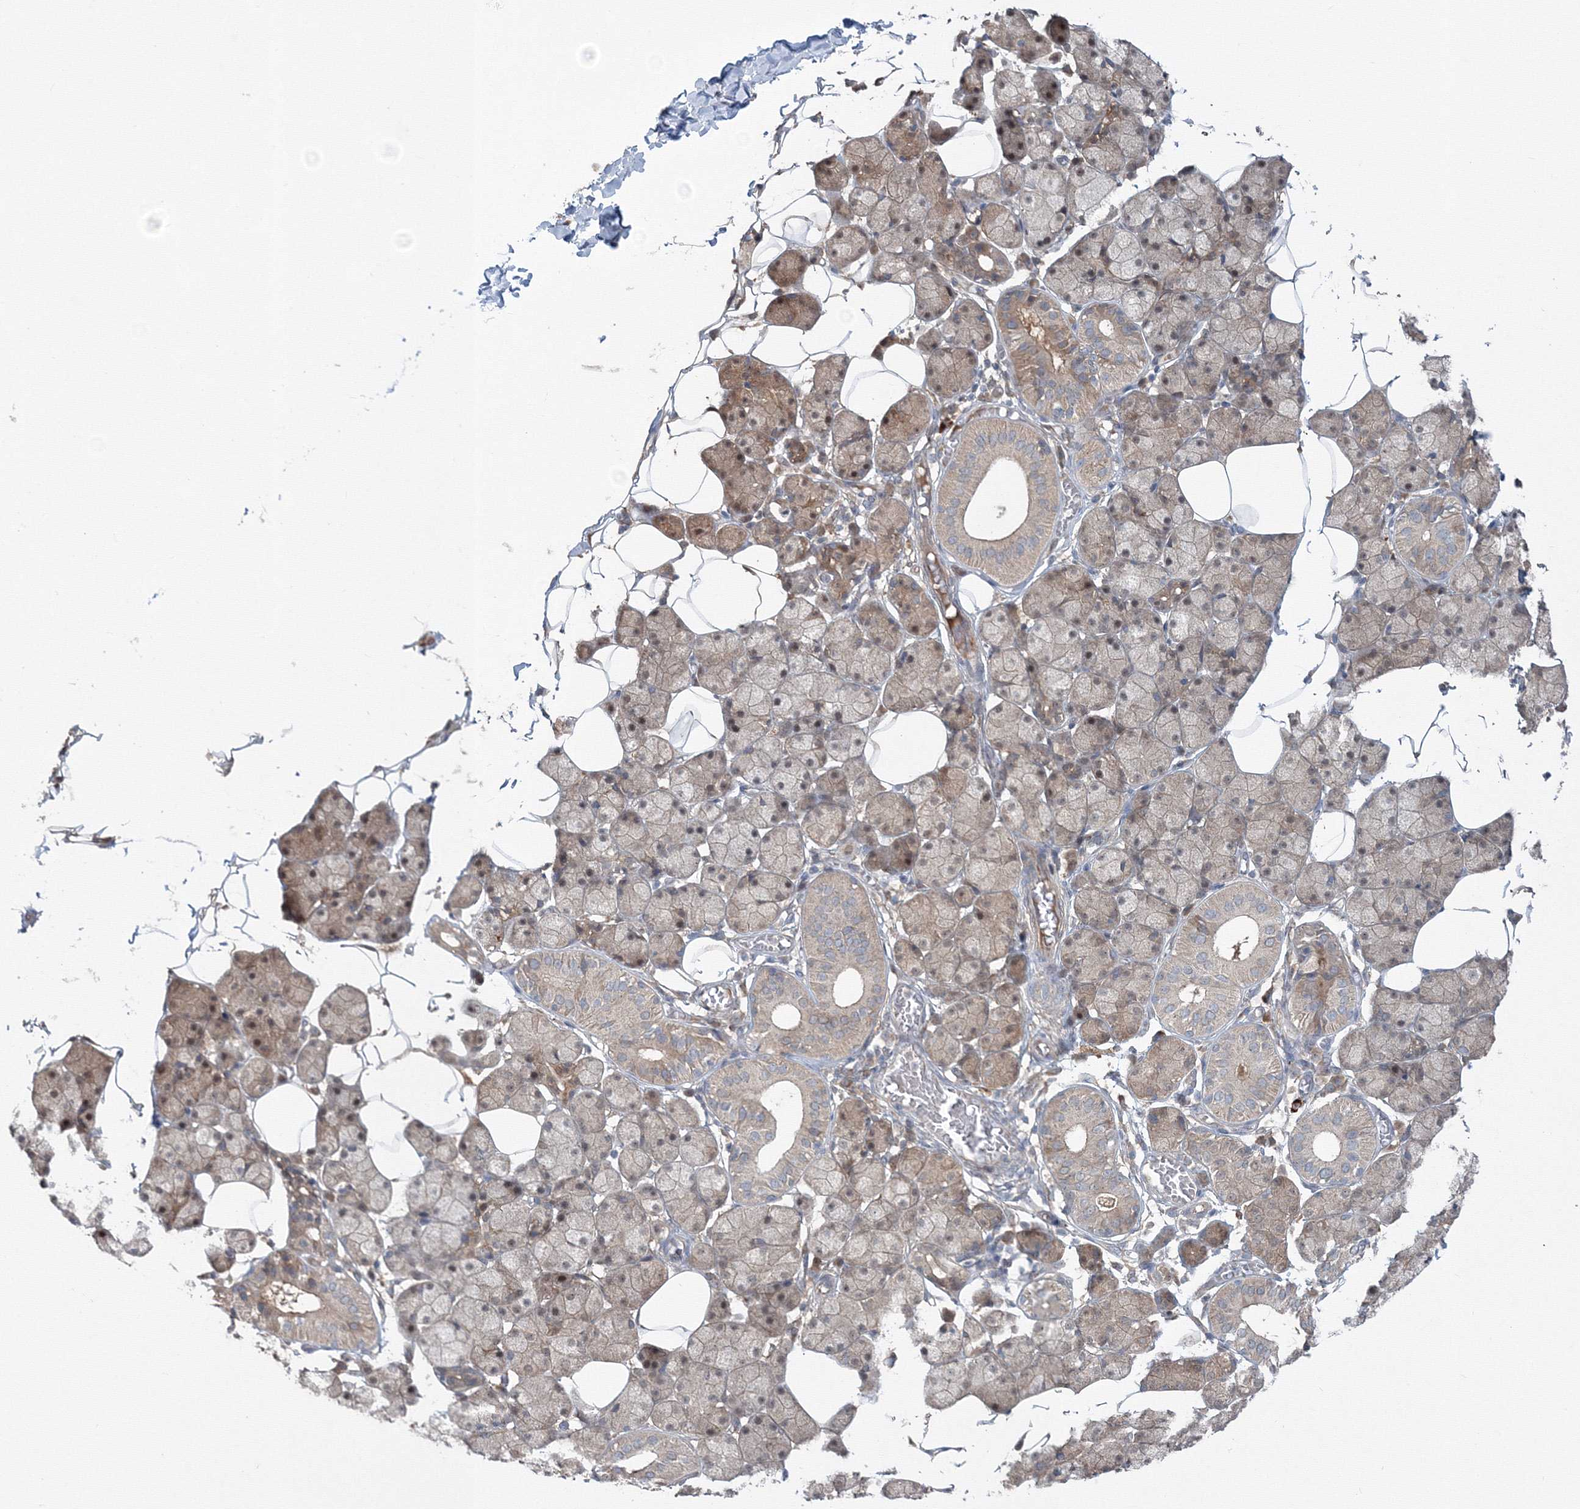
{"staining": {"intensity": "moderate", "quantity": ">75%", "location": "cytoplasmic/membranous,nuclear"}, "tissue": "salivary gland", "cell_type": "Glandular cells", "image_type": "normal", "snomed": [{"axis": "morphology", "description": "Normal tissue, NOS"}, {"axis": "topography", "description": "Salivary gland"}], "caption": "Brown immunohistochemical staining in normal salivary gland demonstrates moderate cytoplasmic/membranous,nuclear positivity in approximately >75% of glandular cells. (DAB (3,3'-diaminobenzidine) IHC with brightfield microscopy, high magnification).", "gene": "MKRN2", "patient": {"sex": "female", "age": 33}}